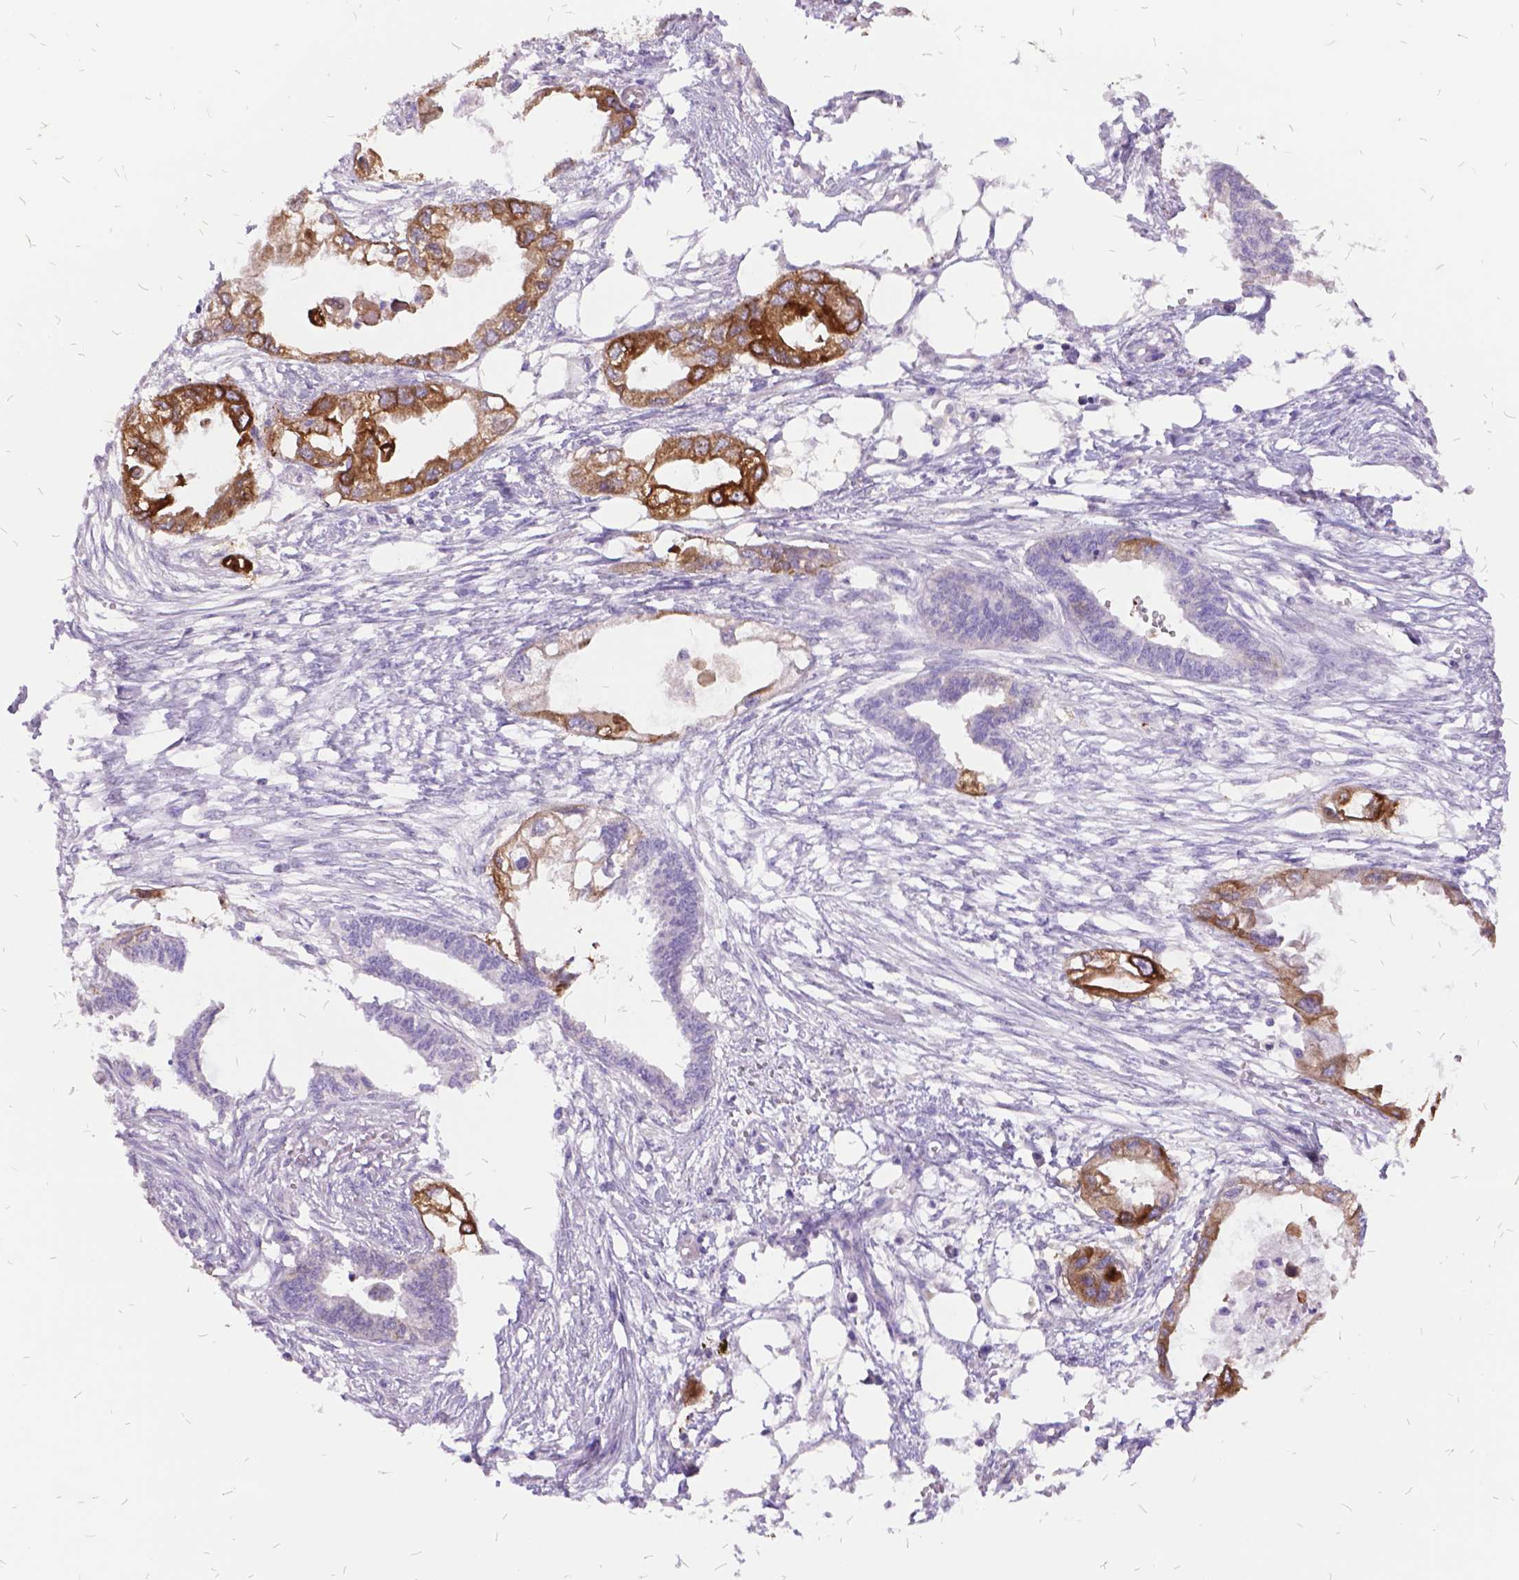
{"staining": {"intensity": "moderate", "quantity": "25%-75%", "location": "cytoplasmic/membranous"}, "tissue": "endometrial cancer", "cell_type": "Tumor cells", "image_type": "cancer", "snomed": [{"axis": "morphology", "description": "Adenocarcinoma, NOS"}, {"axis": "morphology", "description": "Adenocarcinoma, metastatic, NOS"}, {"axis": "topography", "description": "Adipose tissue"}, {"axis": "topography", "description": "Endometrium"}], "caption": "Moderate cytoplasmic/membranous staining for a protein is seen in about 25%-75% of tumor cells of metastatic adenocarcinoma (endometrial) using immunohistochemistry (IHC).", "gene": "ITGB6", "patient": {"sex": "female", "age": 67}}